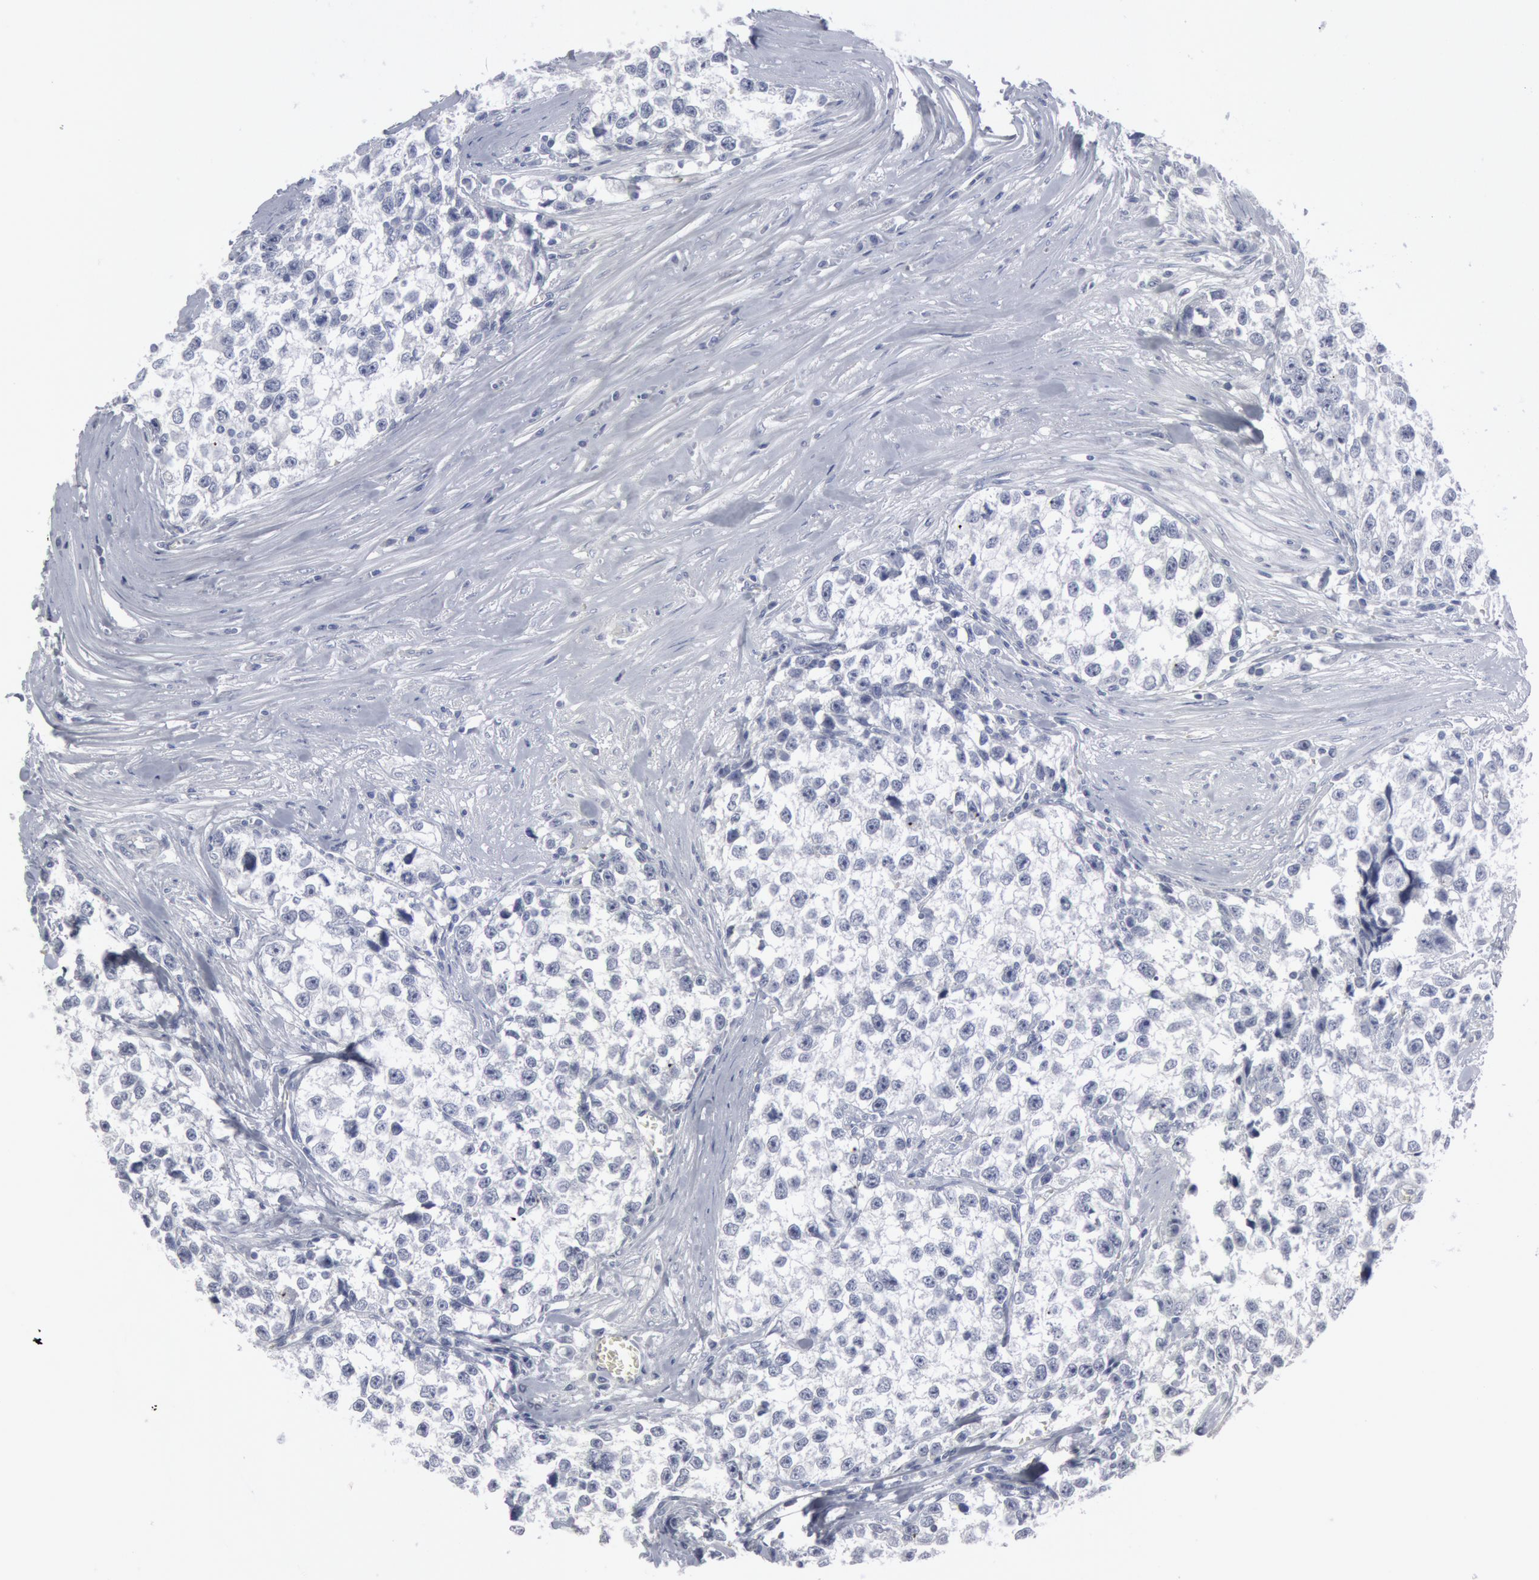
{"staining": {"intensity": "negative", "quantity": "none", "location": "none"}, "tissue": "testis cancer", "cell_type": "Tumor cells", "image_type": "cancer", "snomed": [{"axis": "morphology", "description": "Seminoma, NOS"}, {"axis": "morphology", "description": "Carcinoma, Embryonal, NOS"}, {"axis": "topography", "description": "Testis"}], "caption": "Tumor cells show no significant protein expression in testis cancer.", "gene": "DMC1", "patient": {"sex": "male", "age": 30}}